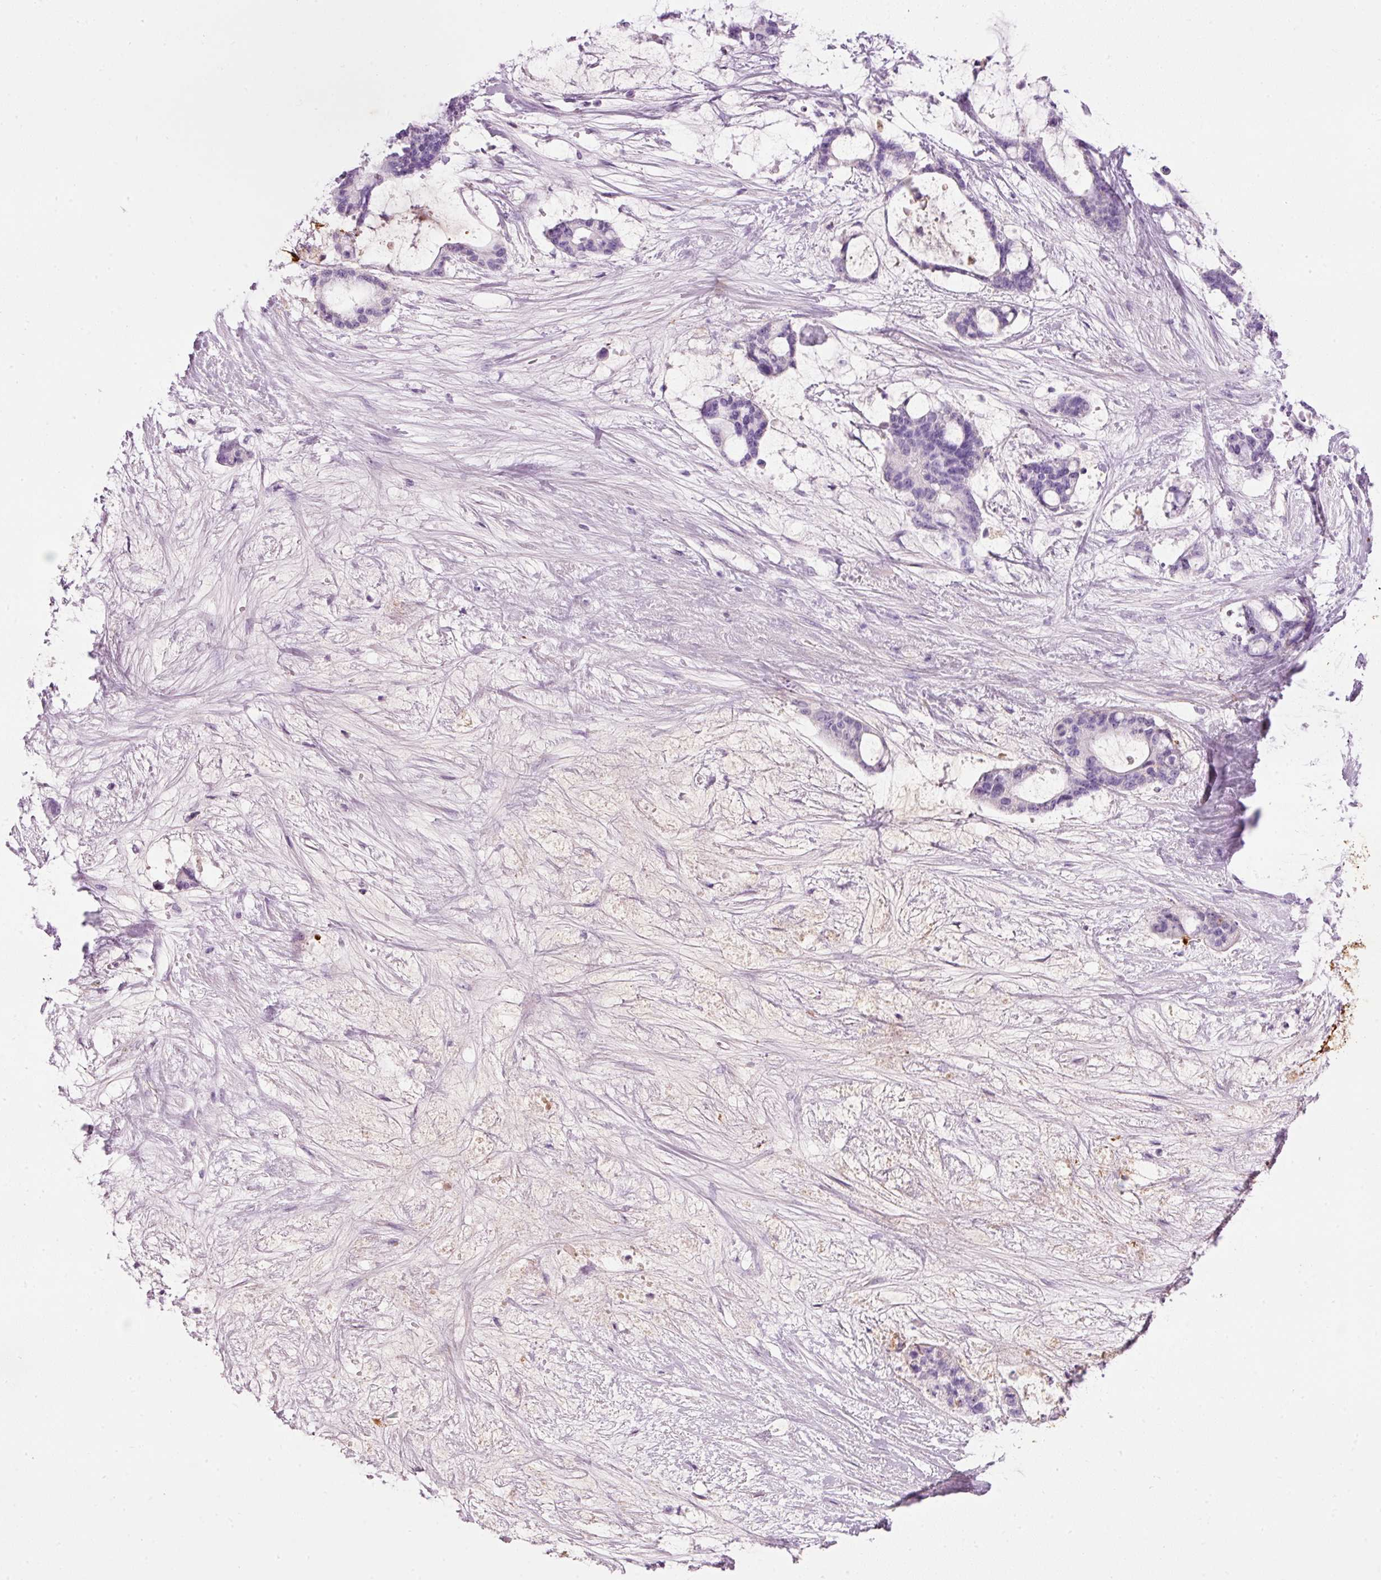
{"staining": {"intensity": "negative", "quantity": "none", "location": "none"}, "tissue": "liver cancer", "cell_type": "Tumor cells", "image_type": "cancer", "snomed": [{"axis": "morphology", "description": "Normal tissue, NOS"}, {"axis": "morphology", "description": "Cholangiocarcinoma"}, {"axis": "topography", "description": "Liver"}, {"axis": "topography", "description": "Peripheral nerve tissue"}], "caption": "Human liver cancer (cholangiocarcinoma) stained for a protein using immunohistochemistry shows no expression in tumor cells.", "gene": "MFAP4", "patient": {"sex": "female", "age": 73}}